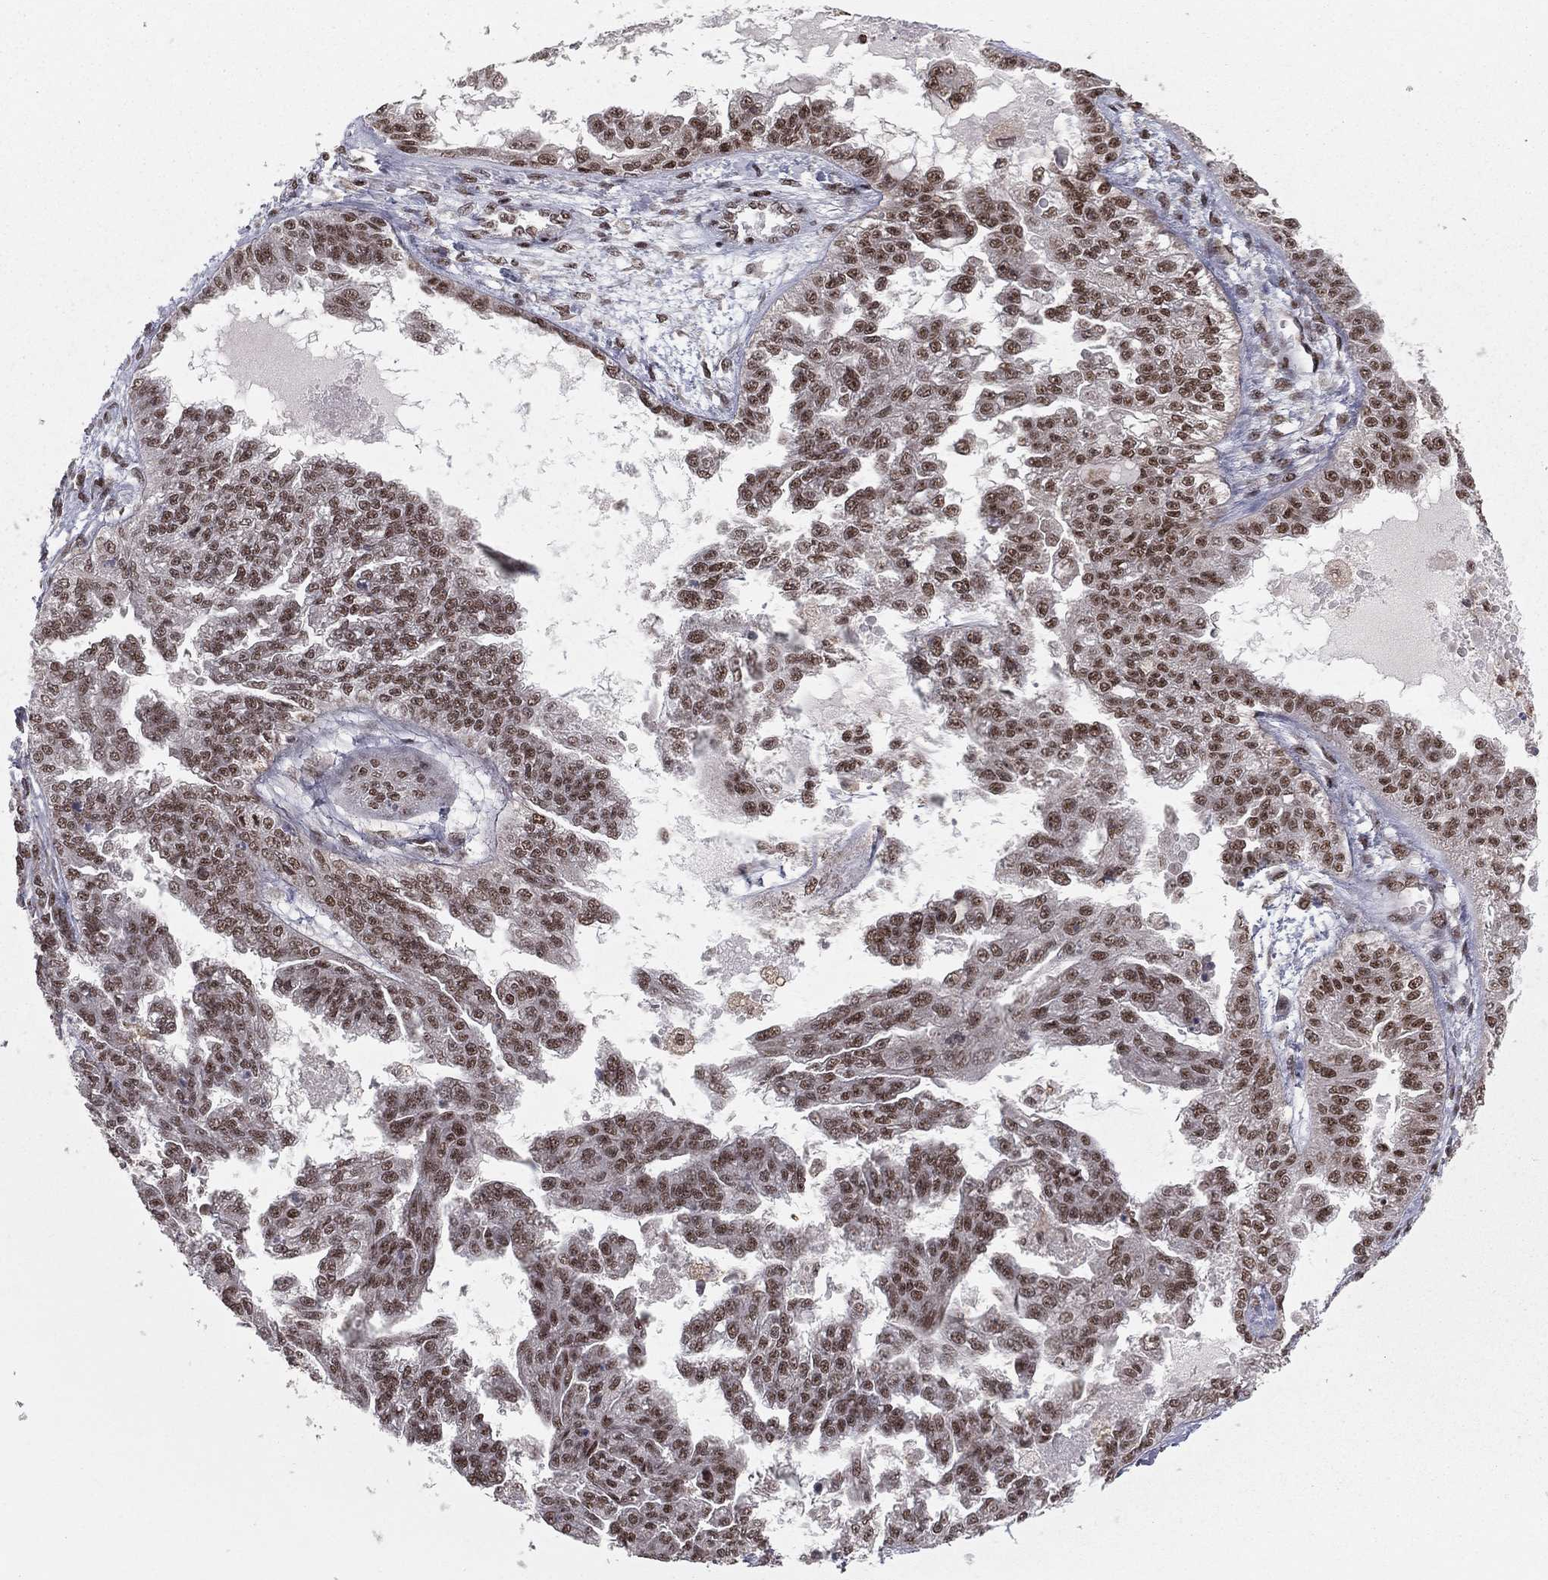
{"staining": {"intensity": "moderate", "quantity": "25%-75%", "location": "nuclear"}, "tissue": "ovarian cancer", "cell_type": "Tumor cells", "image_type": "cancer", "snomed": [{"axis": "morphology", "description": "Cystadenocarcinoma, serous, NOS"}, {"axis": "topography", "description": "Ovary"}], "caption": "Human ovarian cancer stained with a protein marker exhibits moderate staining in tumor cells.", "gene": "NFYB", "patient": {"sex": "female", "age": 58}}